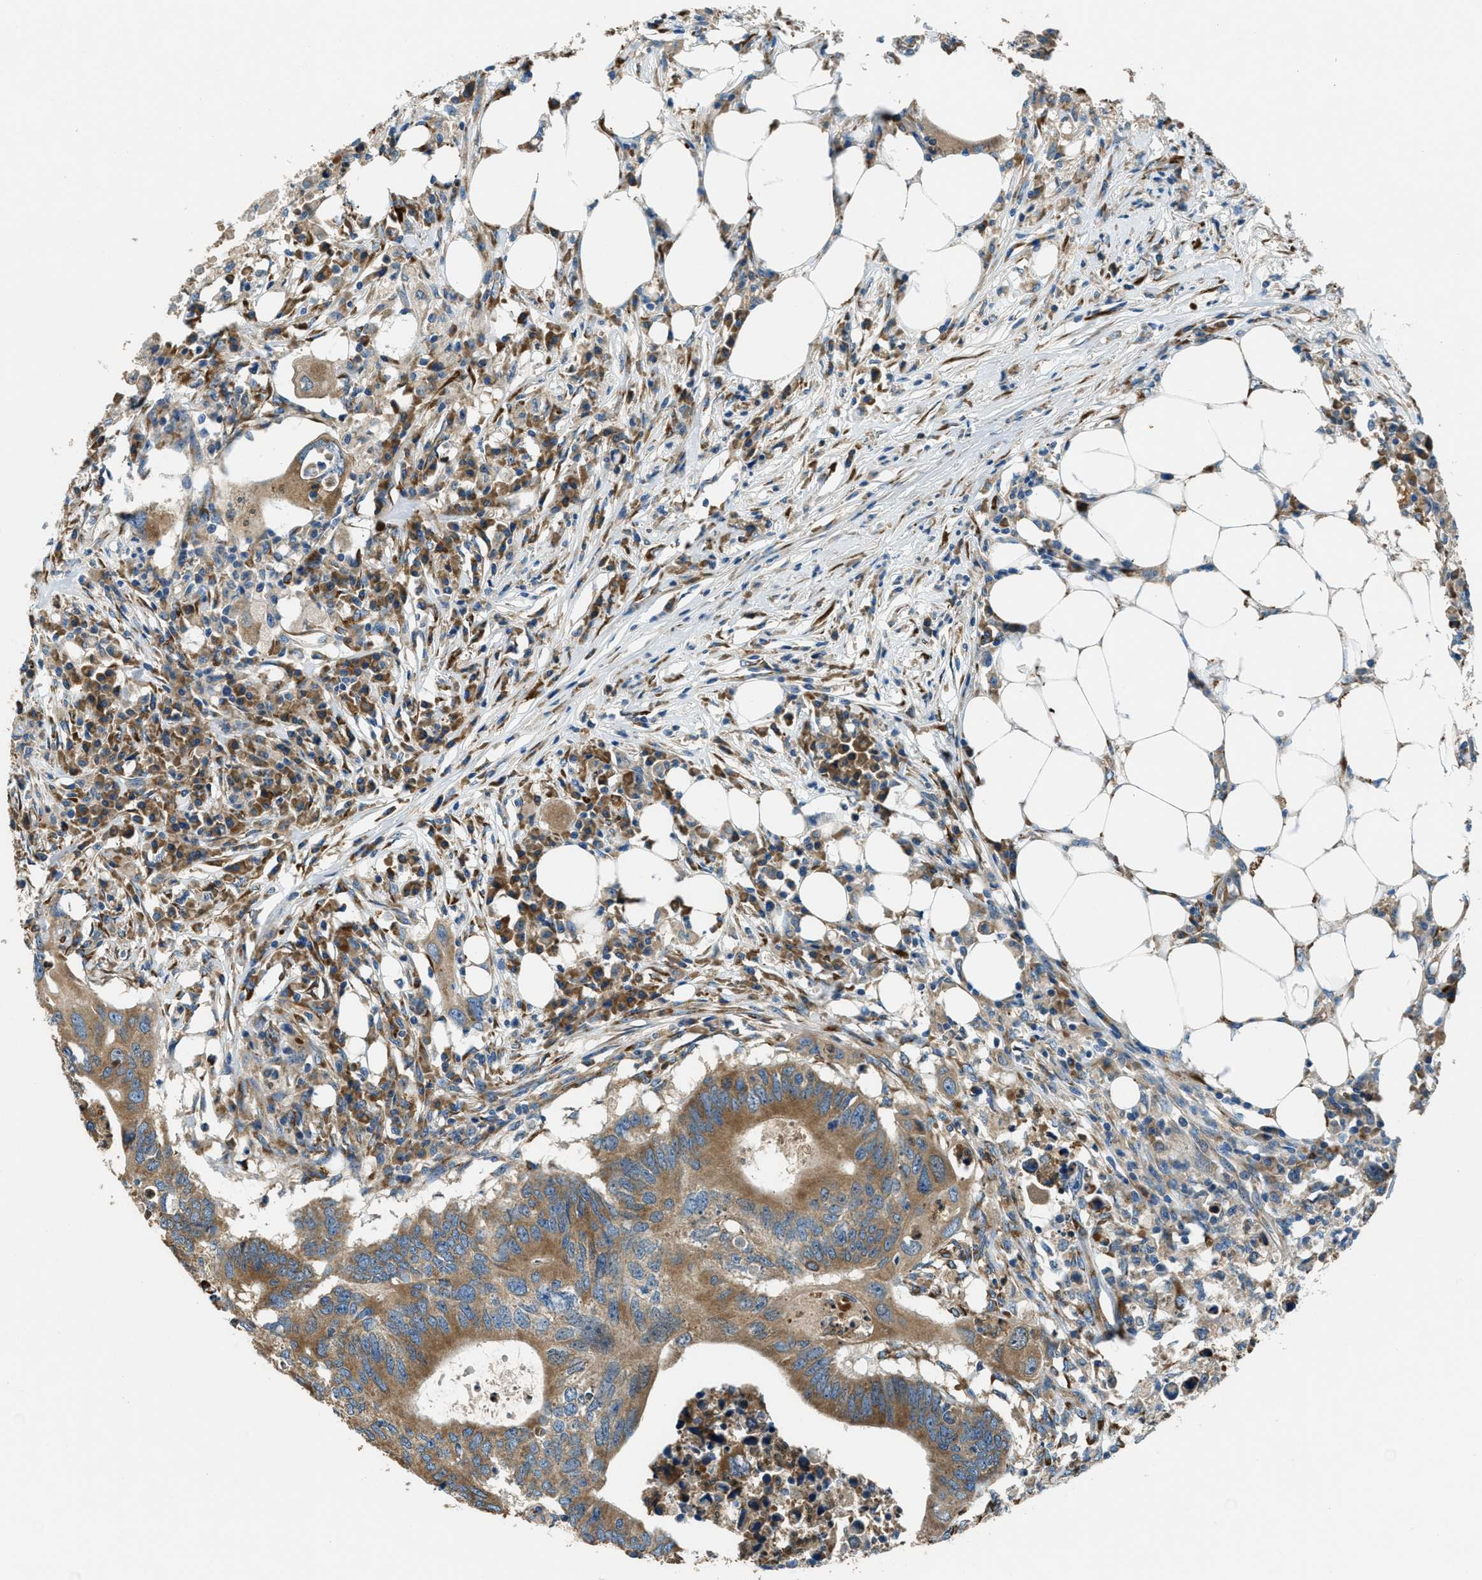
{"staining": {"intensity": "moderate", "quantity": ">75%", "location": "cytoplasmic/membranous"}, "tissue": "colorectal cancer", "cell_type": "Tumor cells", "image_type": "cancer", "snomed": [{"axis": "morphology", "description": "Adenocarcinoma, NOS"}, {"axis": "topography", "description": "Colon"}], "caption": "This photomicrograph displays IHC staining of human adenocarcinoma (colorectal), with medium moderate cytoplasmic/membranous staining in approximately >75% of tumor cells.", "gene": "GIMAP8", "patient": {"sex": "male", "age": 71}}